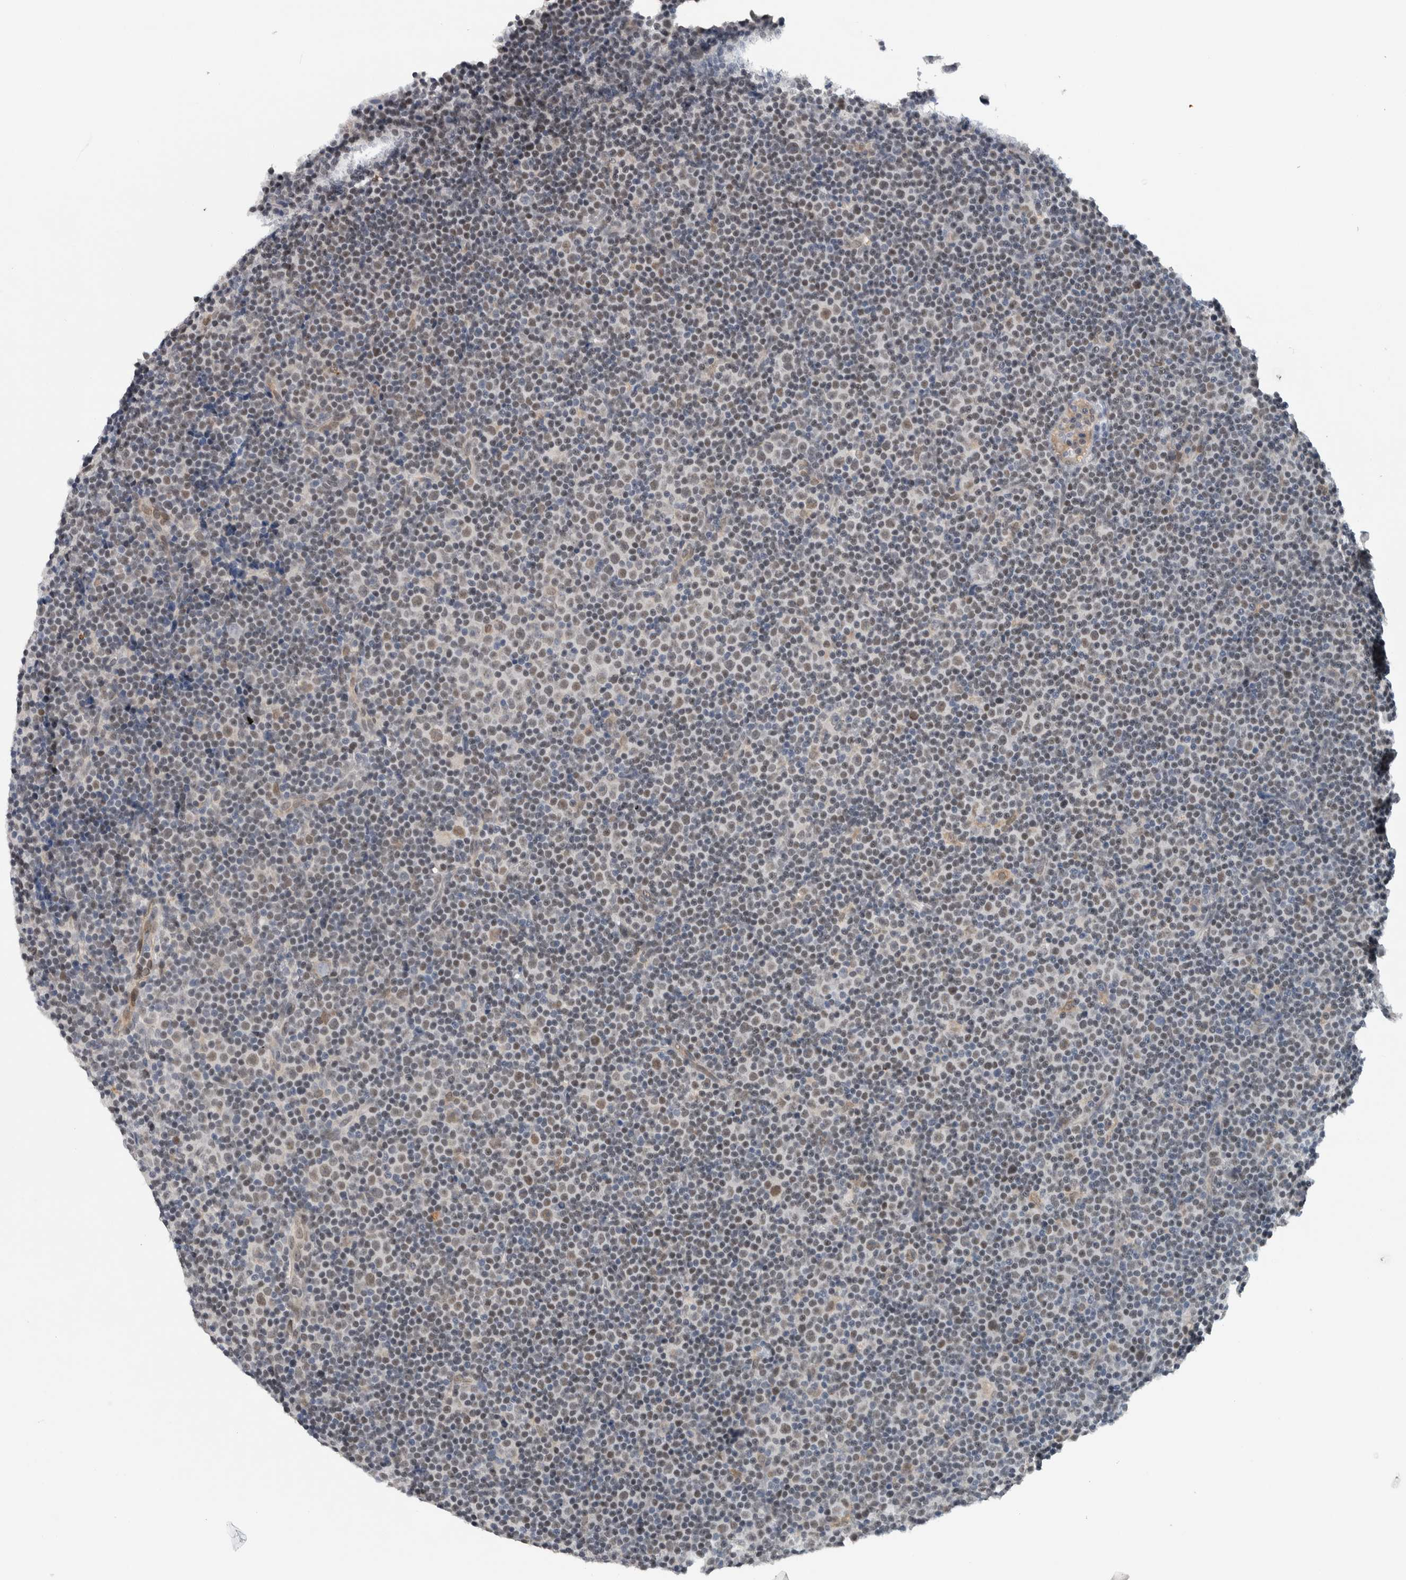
{"staining": {"intensity": "weak", "quantity": "25%-75%", "location": "nuclear"}, "tissue": "lymphoma", "cell_type": "Tumor cells", "image_type": "cancer", "snomed": [{"axis": "morphology", "description": "Malignant lymphoma, non-Hodgkin's type, Low grade"}, {"axis": "topography", "description": "Lymph node"}], "caption": "Immunohistochemical staining of human lymphoma shows weak nuclear protein positivity in approximately 25%-75% of tumor cells.", "gene": "PRXL2A", "patient": {"sex": "female", "age": 67}}